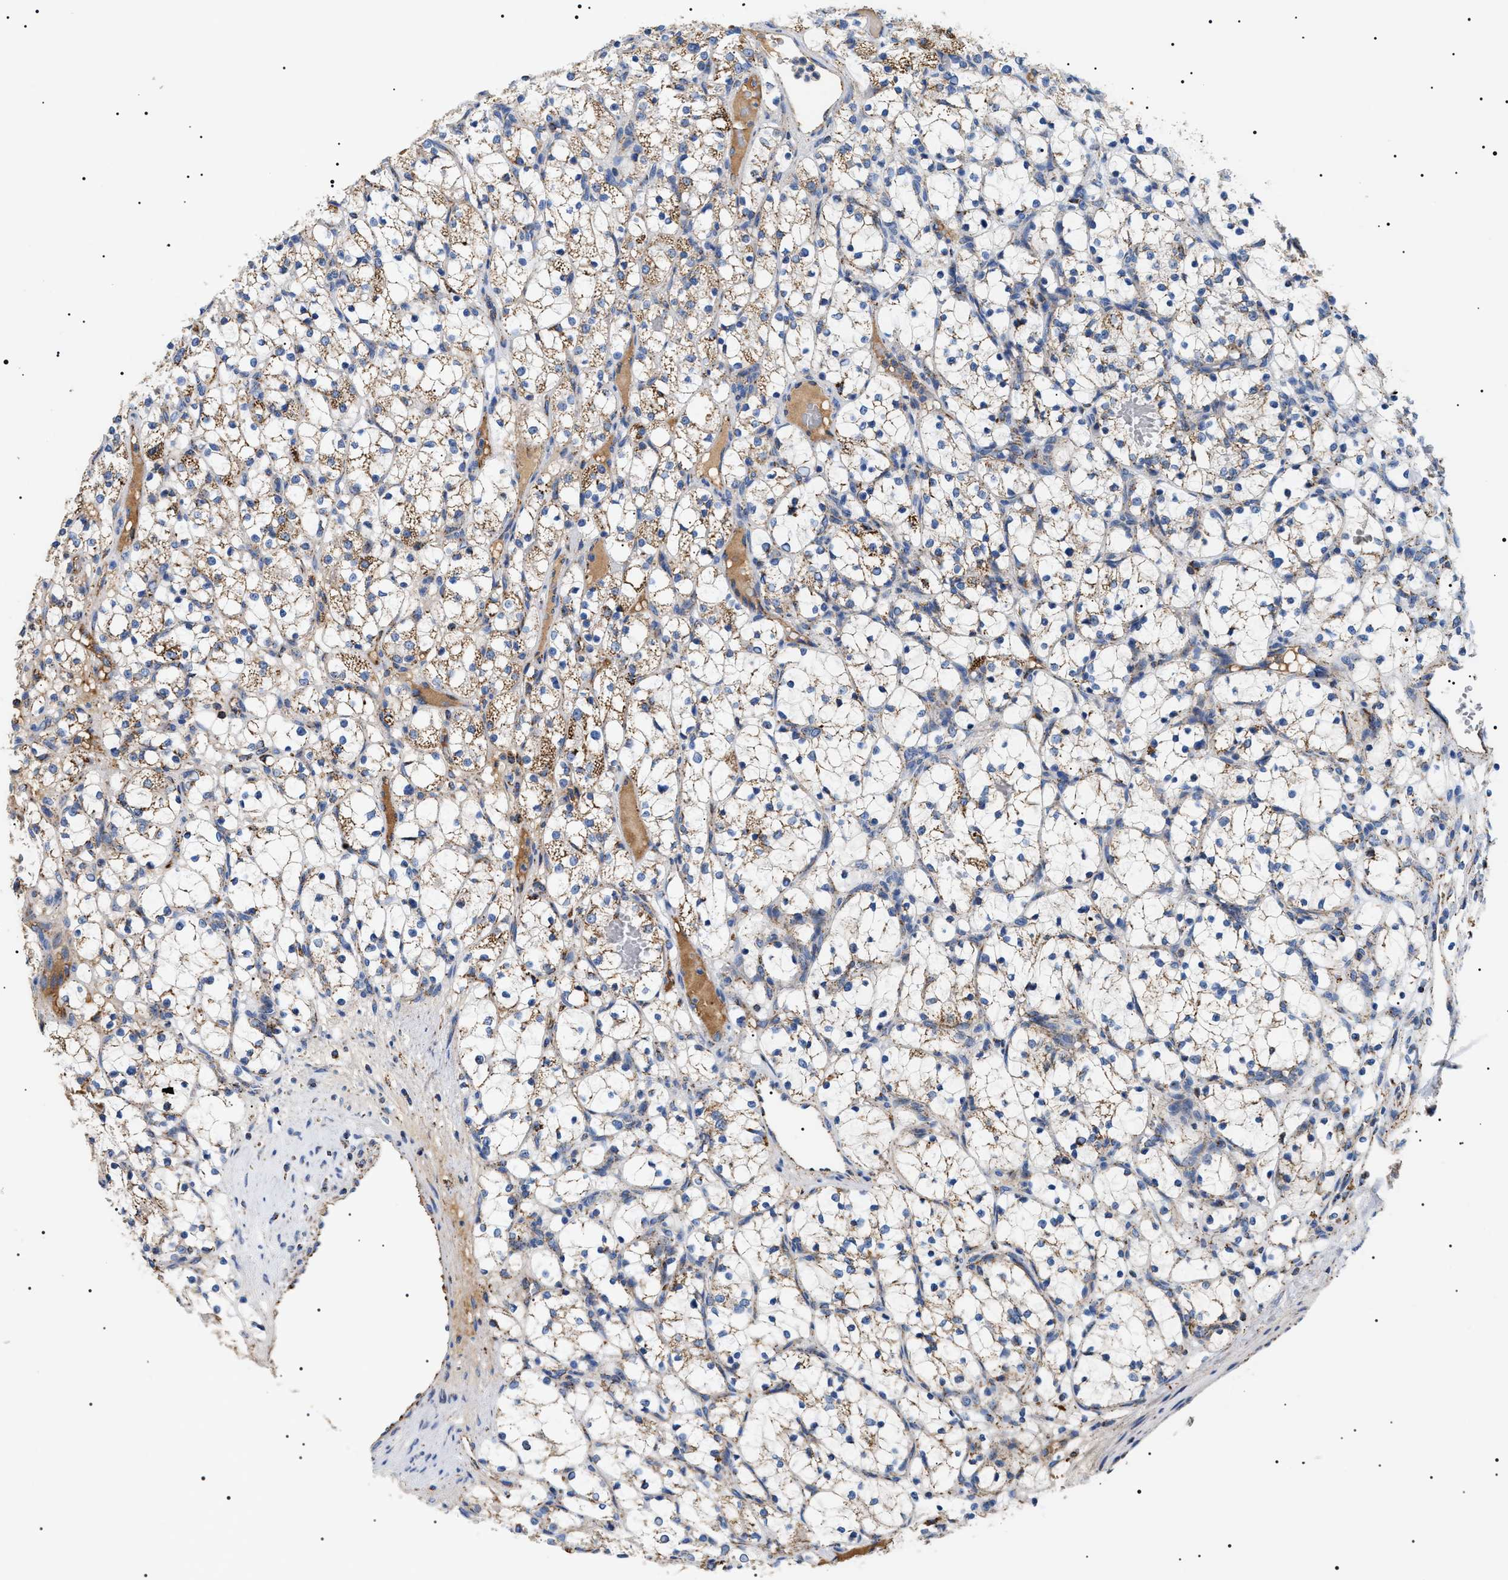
{"staining": {"intensity": "moderate", "quantity": "<25%", "location": "cytoplasmic/membranous"}, "tissue": "renal cancer", "cell_type": "Tumor cells", "image_type": "cancer", "snomed": [{"axis": "morphology", "description": "Adenocarcinoma, NOS"}, {"axis": "topography", "description": "Kidney"}], "caption": "Immunohistochemistry (IHC) staining of renal cancer (adenocarcinoma), which exhibits low levels of moderate cytoplasmic/membranous staining in approximately <25% of tumor cells indicating moderate cytoplasmic/membranous protein expression. The staining was performed using DAB (brown) for protein detection and nuclei were counterstained in hematoxylin (blue).", "gene": "OXSM", "patient": {"sex": "female", "age": 69}}